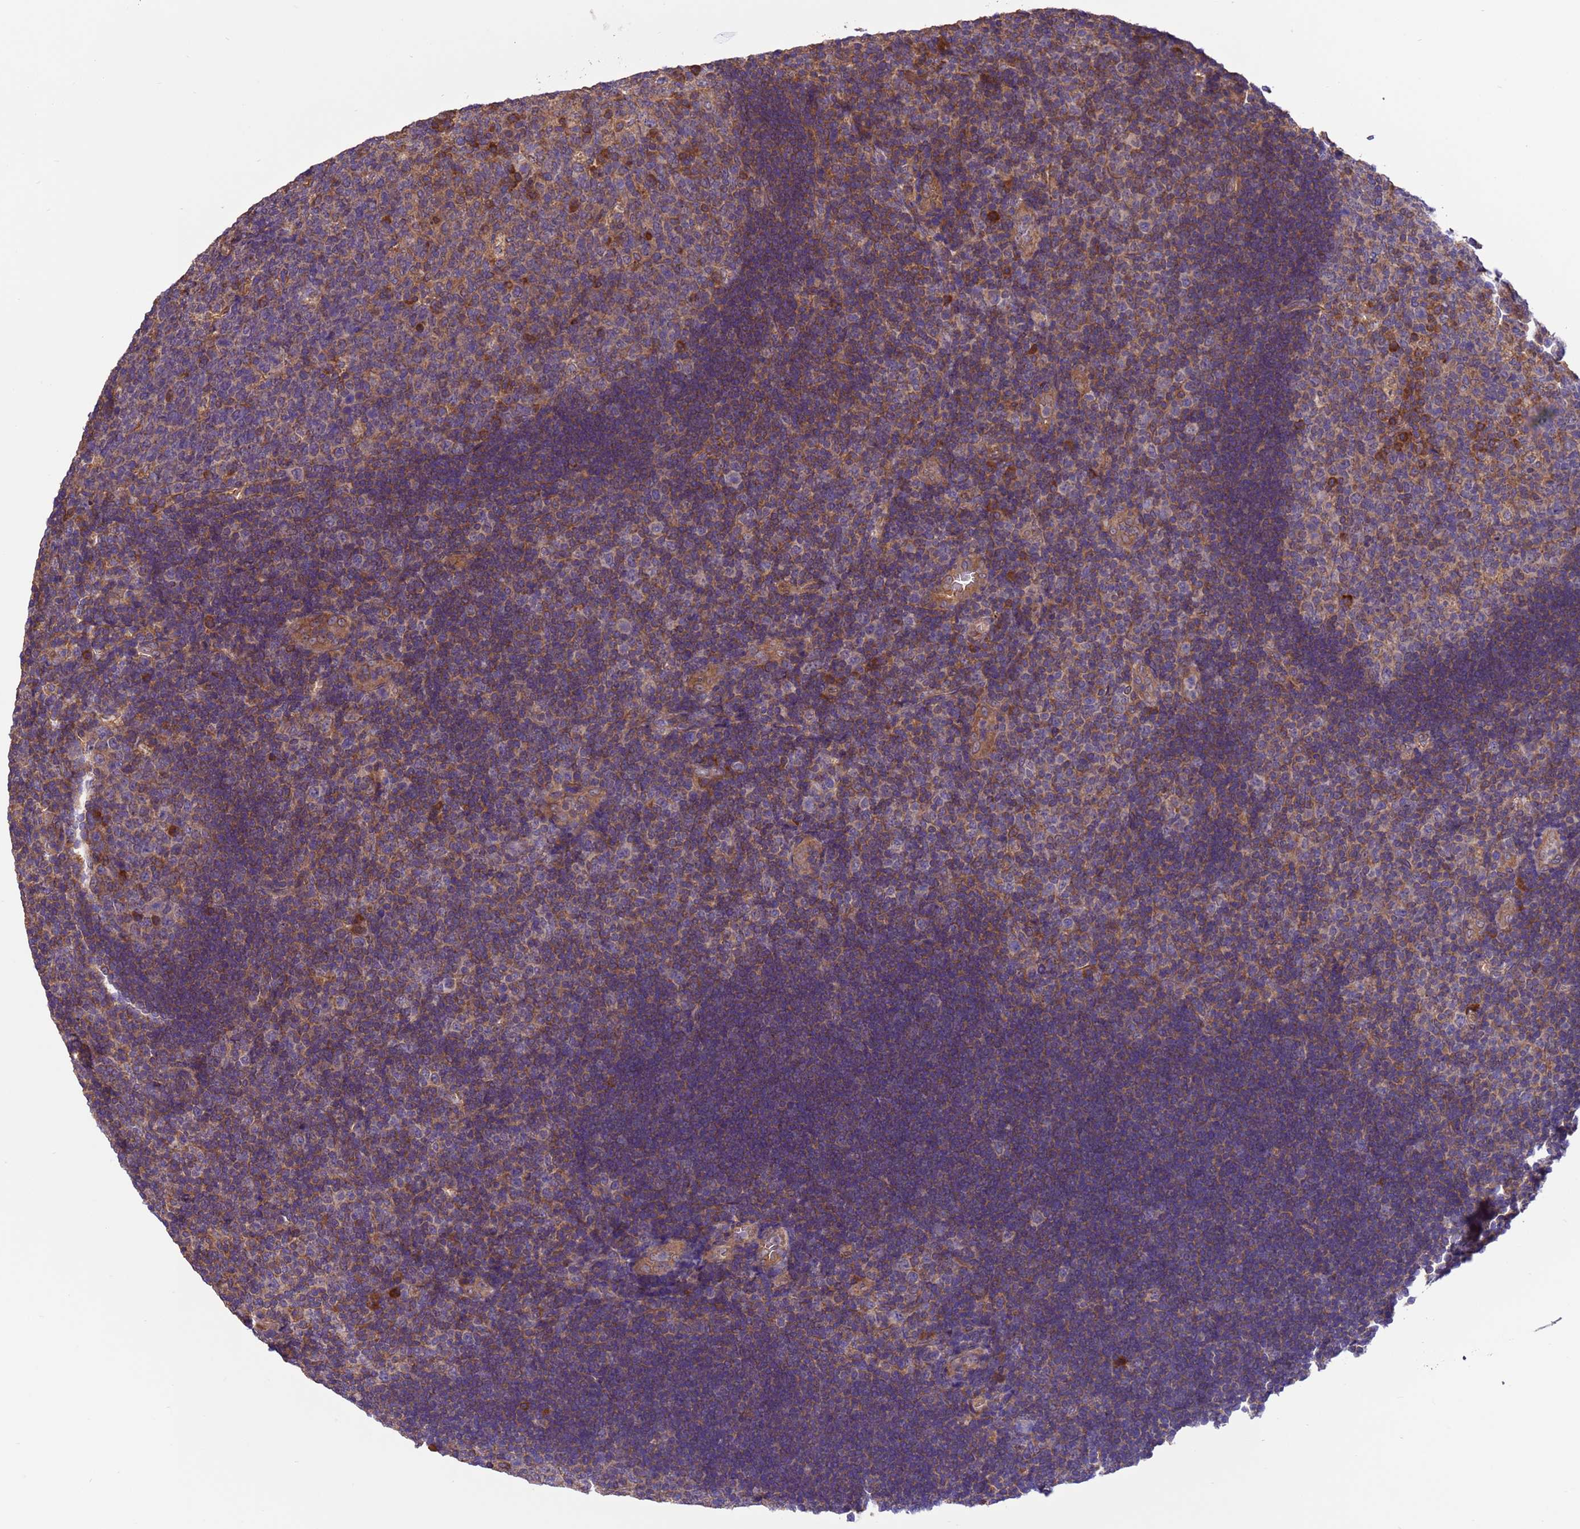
{"staining": {"intensity": "moderate", "quantity": "<25%", "location": "cytoplasmic/membranous"}, "tissue": "tonsil", "cell_type": "Germinal center cells", "image_type": "normal", "snomed": [{"axis": "morphology", "description": "Normal tissue, NOS"}, {"axis": "topography", "description": "Tonsil"}], "caption": "This image shows normal tonsil stained with immunohistochemistry to label a protein in brown. The cytoplasmic/membranous of germinal center cells show moderate positivity for the protein. Nuclei are counter-stained blue.", "gene": "ARHGAP12", "patient": {"sex": "male", "age": 17}}